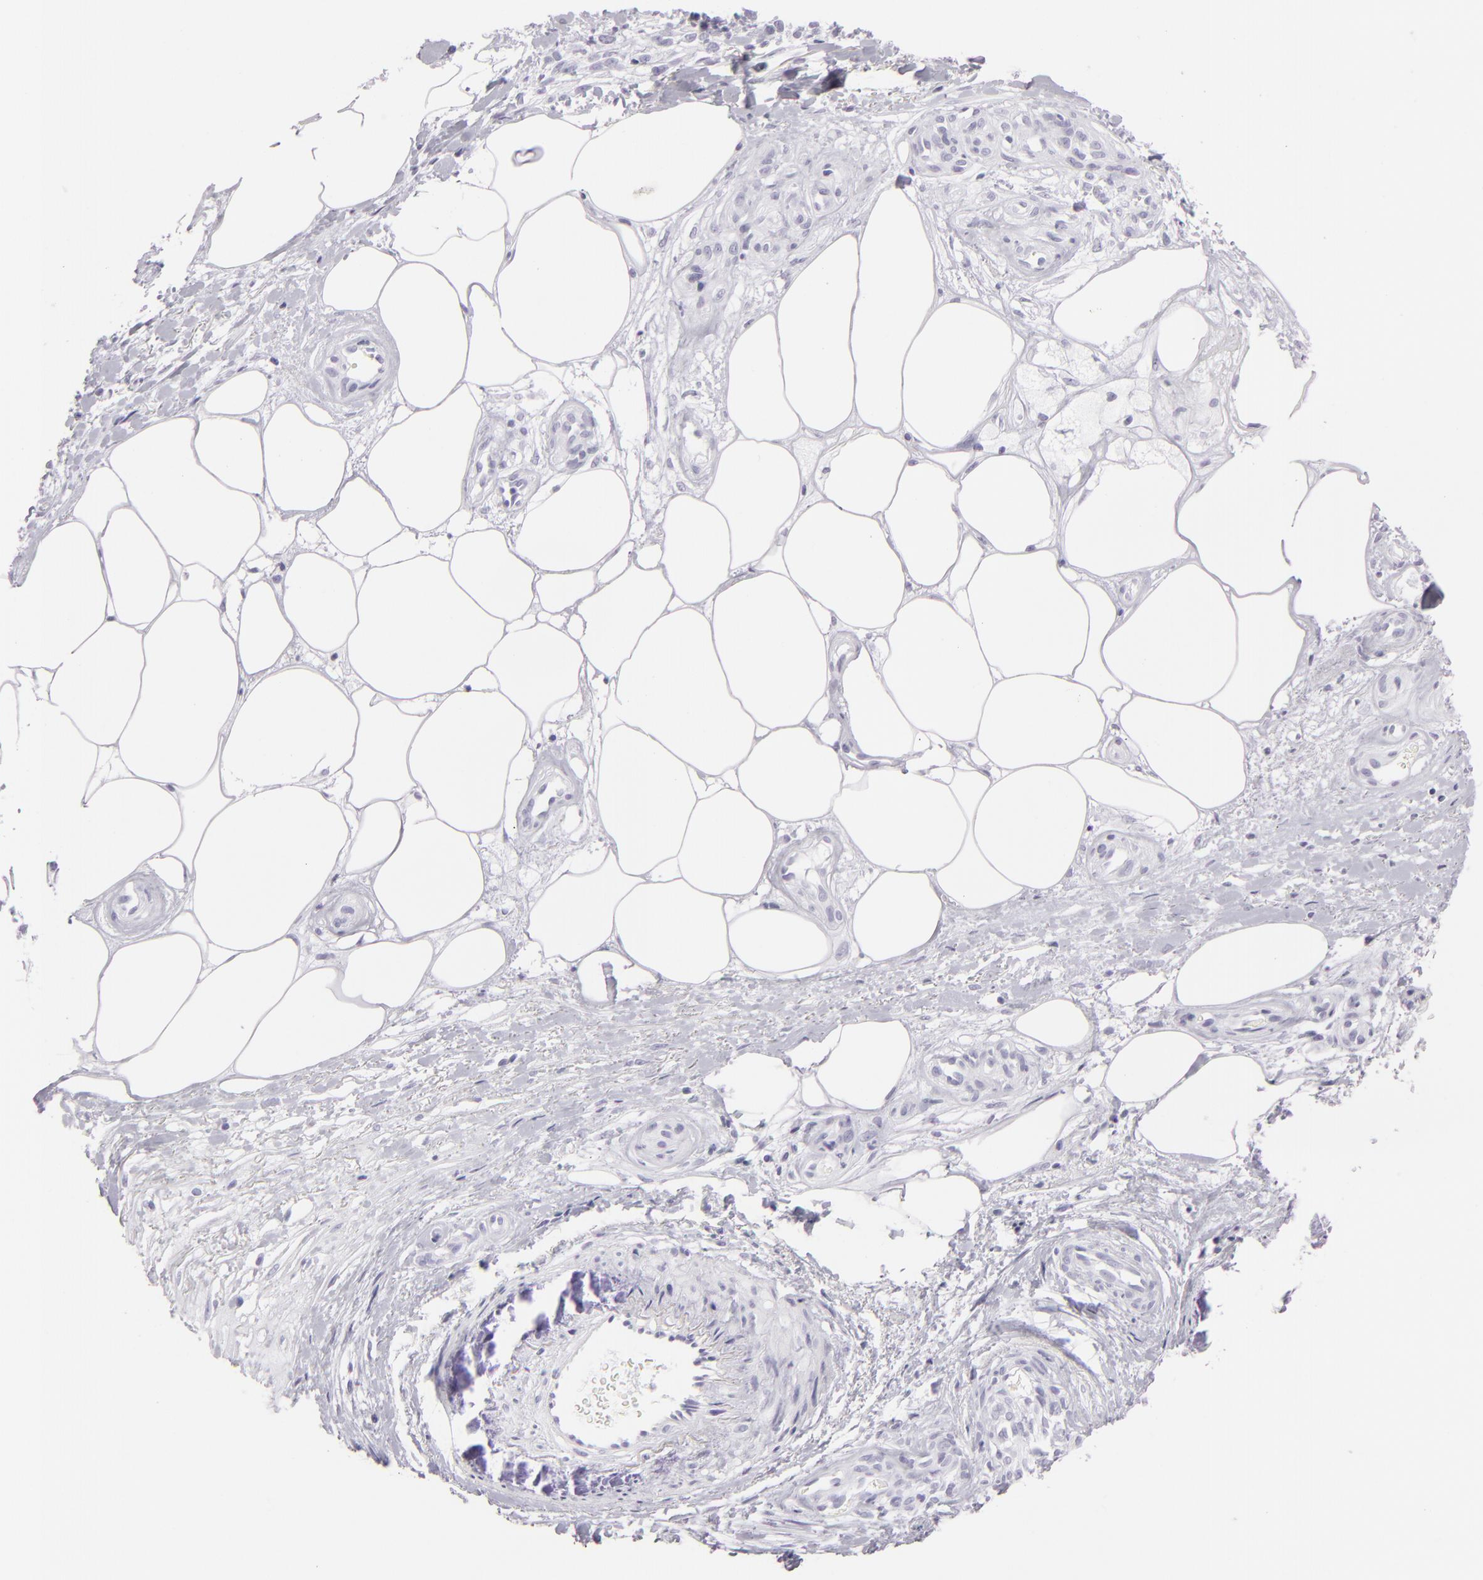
{"staining": {"intensity": "negative", "quantity": "none", "location": "none"}, "tissue": "melanoma", "cell_type": "Tumor cells", "image_type": "cancer", "snomed": [{"axis": "morphology", "description": "Malignant melanoma, NOS"}, {"axis": "topography", "description": "Skin"}], "caption": "DAB (3,3'-diaminobenzidine) immunohistochemical staining of malignant melanoma exhibits no significant expression in tumor cells.", "gene": "FLG", "patient": {"sex": "female", "age": 85}}